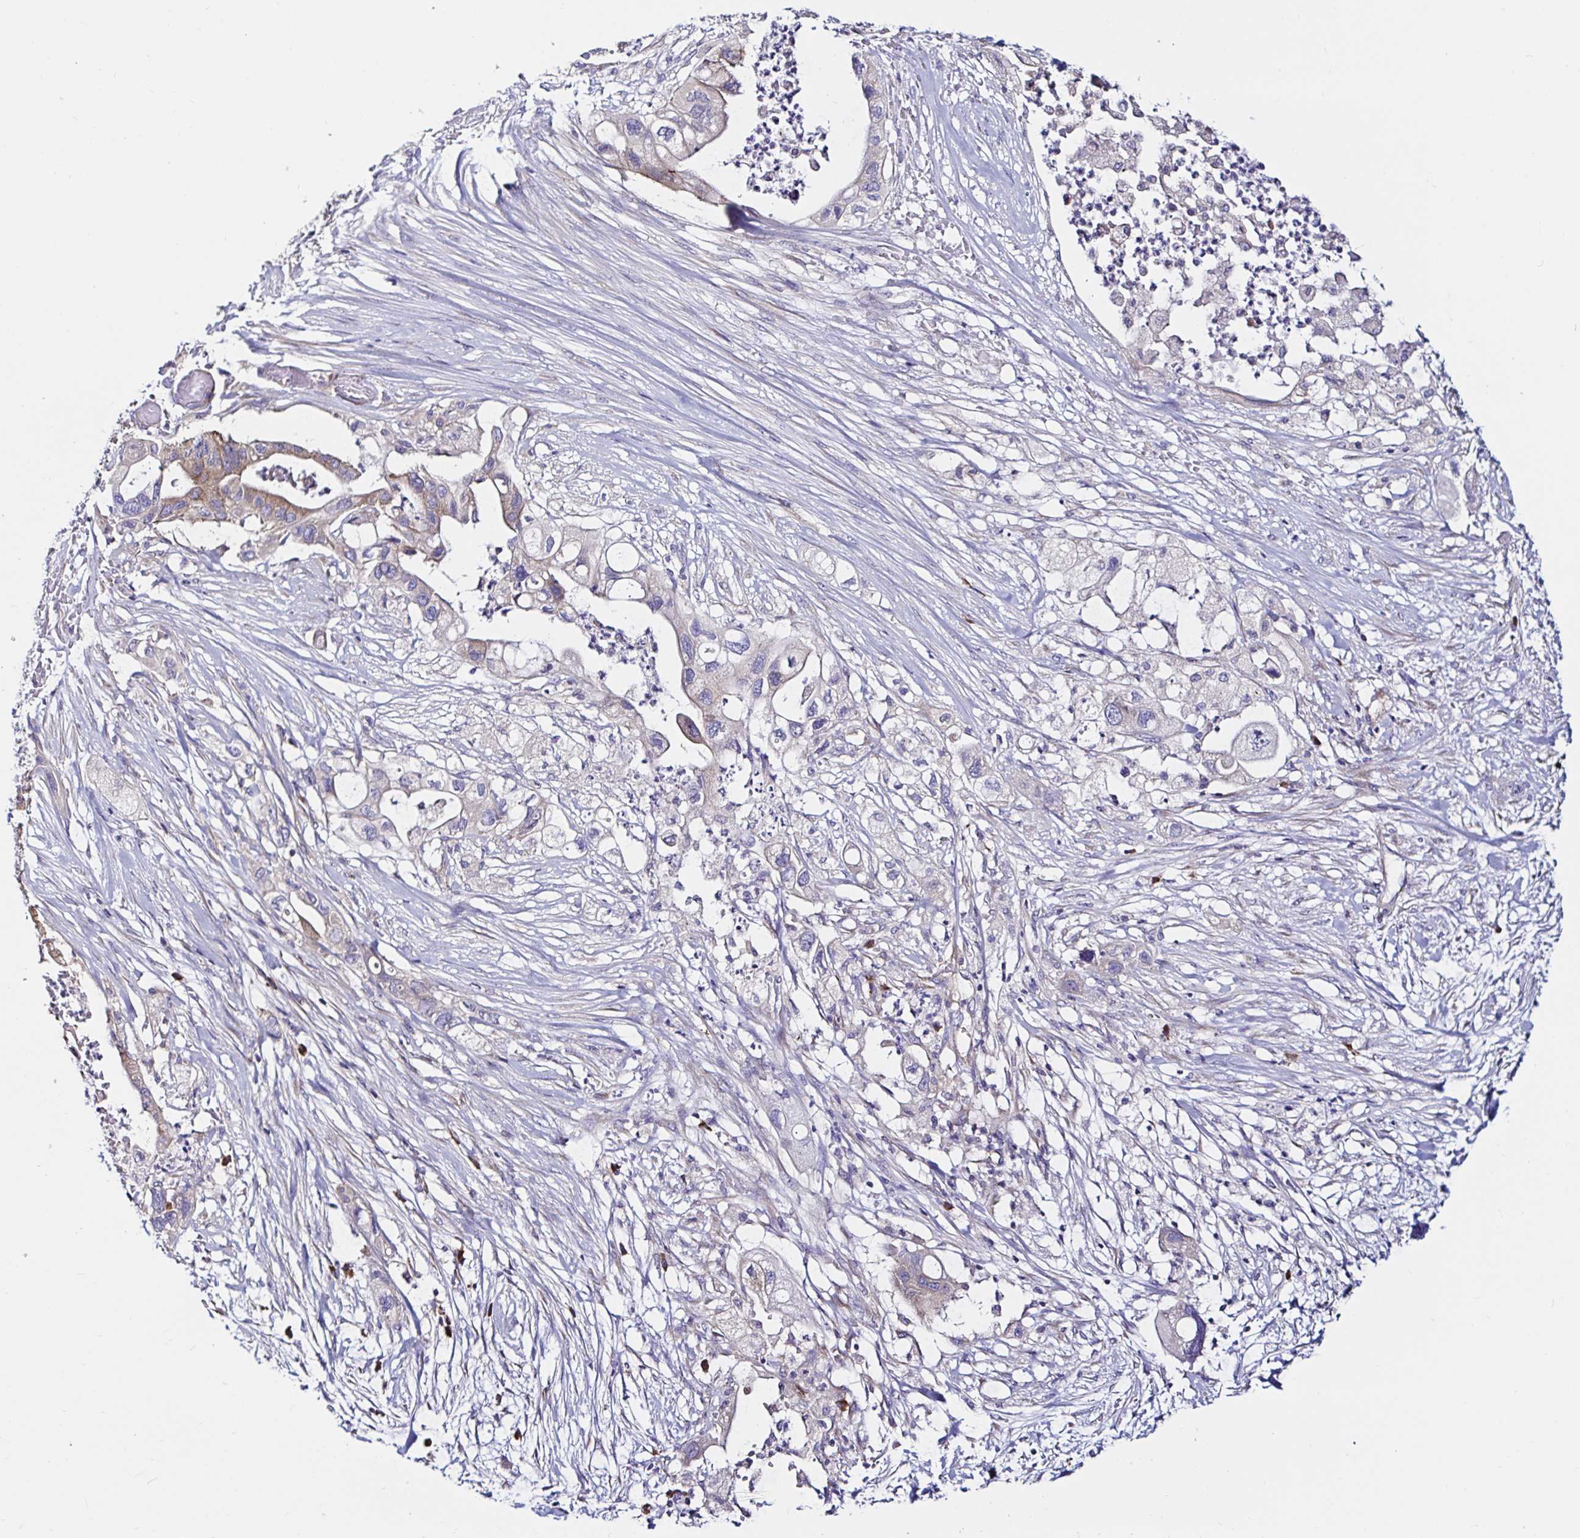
{"staining": {"intensity": "moderate", "quantity": "25%-75%", "location": "cytoplasmic/membranous"}, "tissue": "pancreatic cancer", "cell_type": "Tumor cells", "image_type": "cancer", "snomed": [{"axis": "morphology", "description": "Adenocarcinoma, NOS"}, {"axis": "topography", "description": "Pancreas"}], "caption": "DAB immunohistochemical staining of pancreatic adenocarcinoma demonstrates moderate cytoplasmic/membranous protein expression in about 25%-75% of tumor cells.", "gene": "VSIG2", "patient": {"sex": "female", "age": 72}}